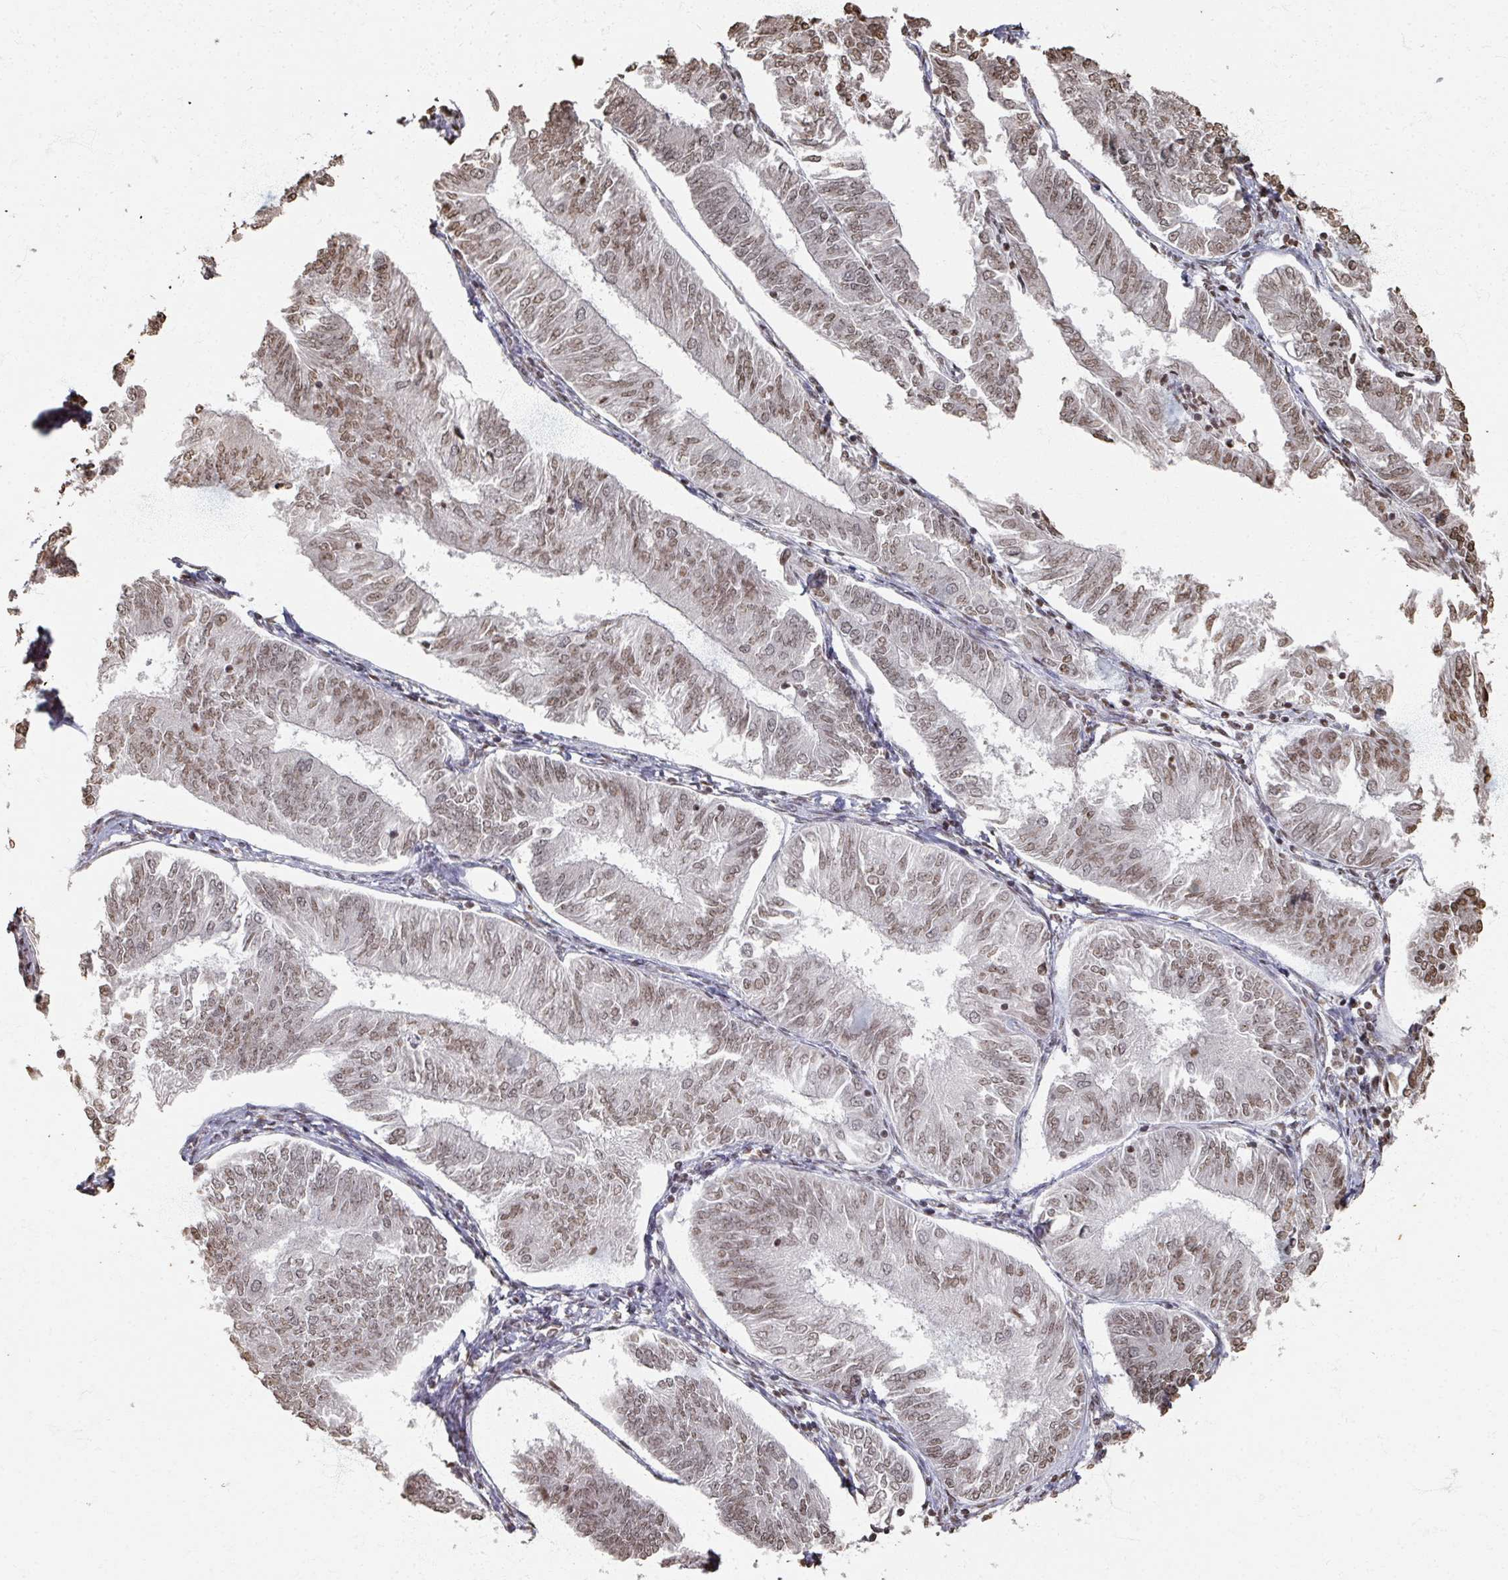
{"staining": {"intensity": "weak", "quantity": ">75%", "location": "nuclear"}, "tissue": "endometrial cancer", "cell_type": "Tumor cells", "image_type": "cancer", "snomed": [{"axis": "morphology", "description": "Adenocarcinoma, NOS"}, {"axis": "topography", "description": "Endometrium"}], "caption": "Endometrial adenocarcinoma stained with DAB immunohistochemistry (IHC) displays low levels of weak nuclear staining in approximately >75% of tumor cells.", "gene": "DCUN1D5", "patient": {"sex": "female", "age": 58}}